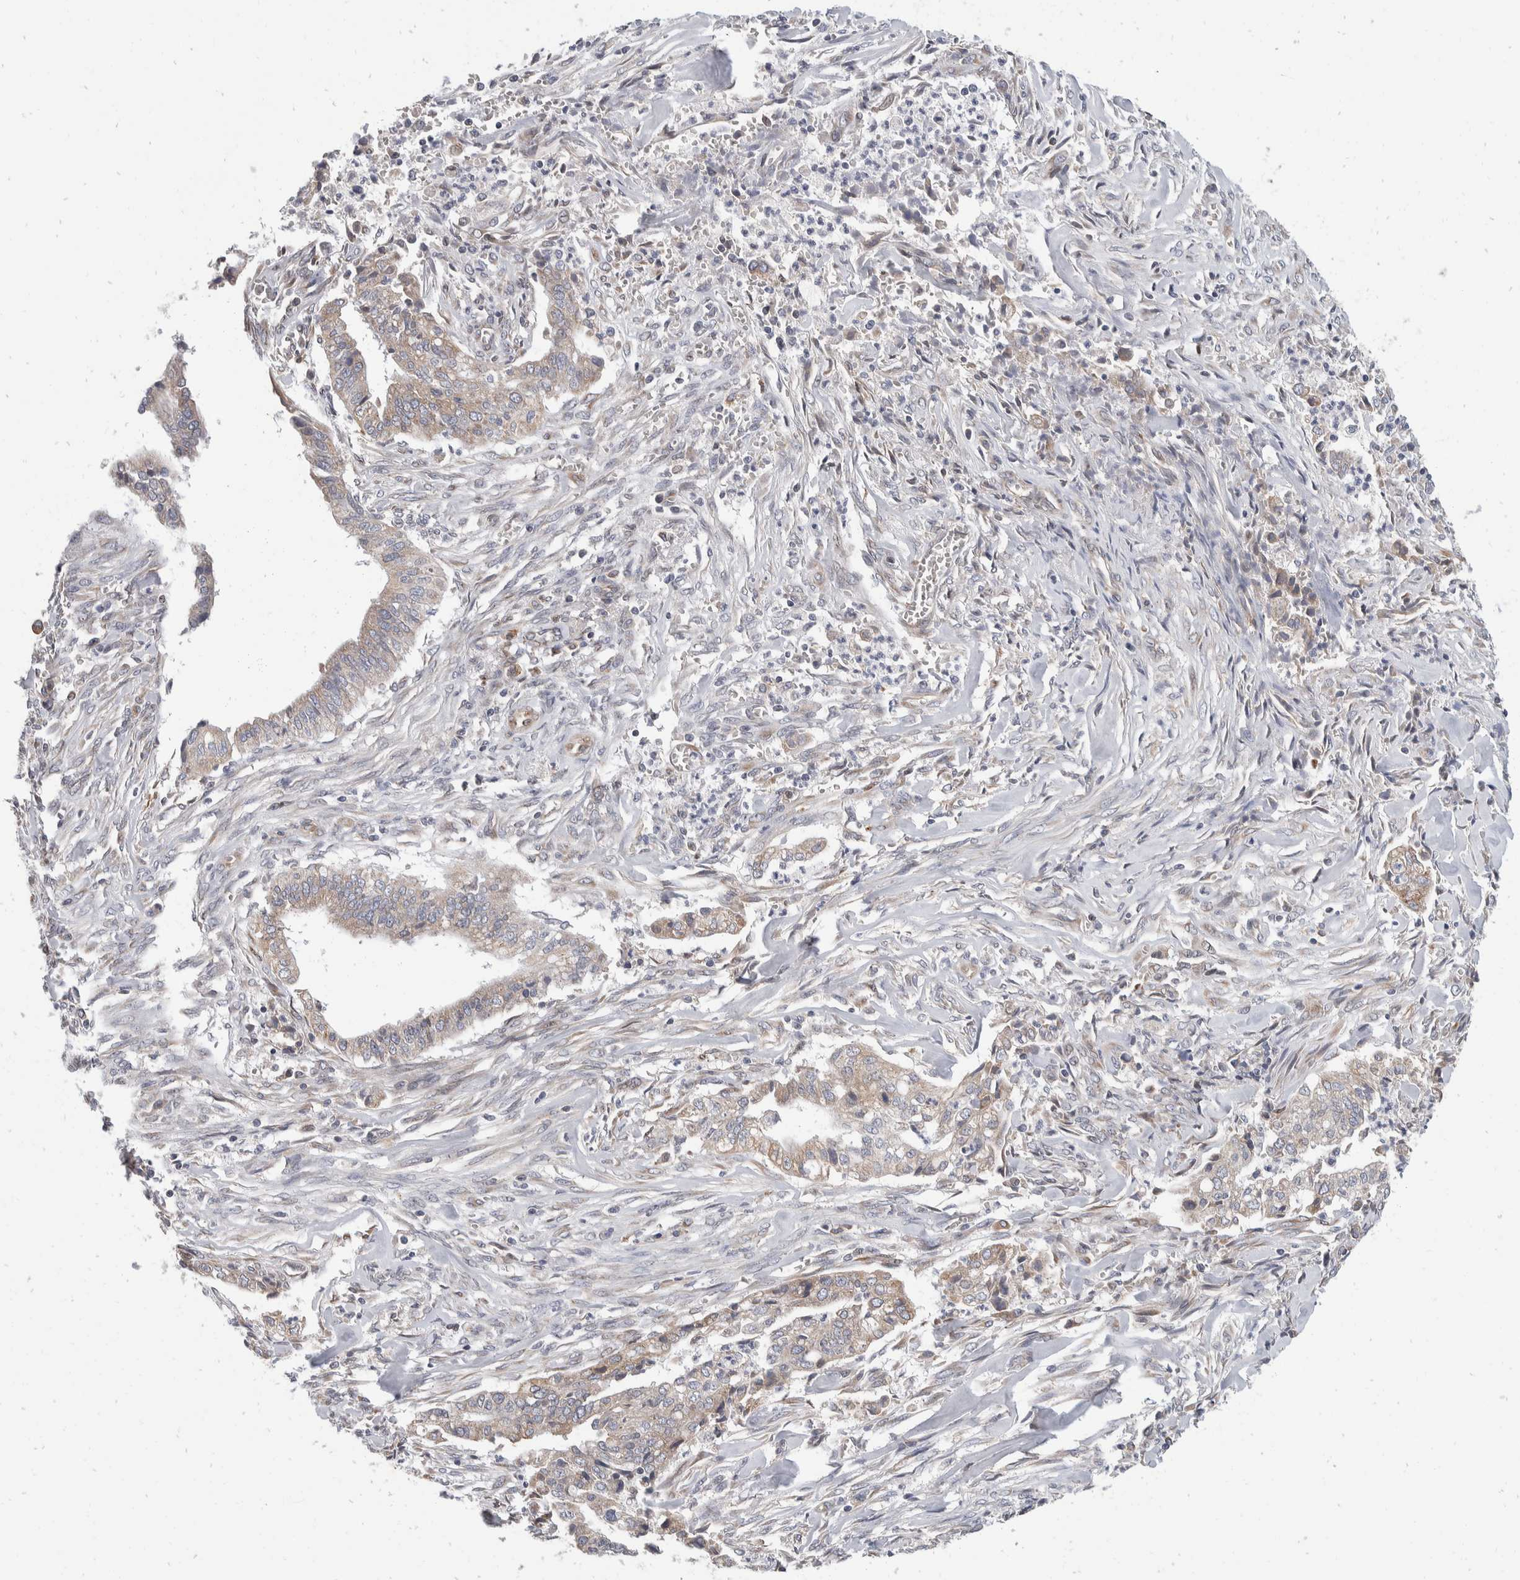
{"staining": {"intensity": "weak", "quantity": ">75%", "location": "cytoplasmic/membranous"}, "tissue": "cervical cancer", "cell_type": "Tumor cells", "image_type": "cancer", "snomed": [{"axis": "morphology", "description": "Adenocarcinoma, NOS"}, {"axis": "topography", "description": "Cervix"}], "caption": "Cervical cancer was stained to show a protein in brown. There is low levels of weak cytoplasmic/membranous expression in about >75% of tumor cells.", "gene": "TMEM245", "patient": {"sex": "female", "age": 44}}